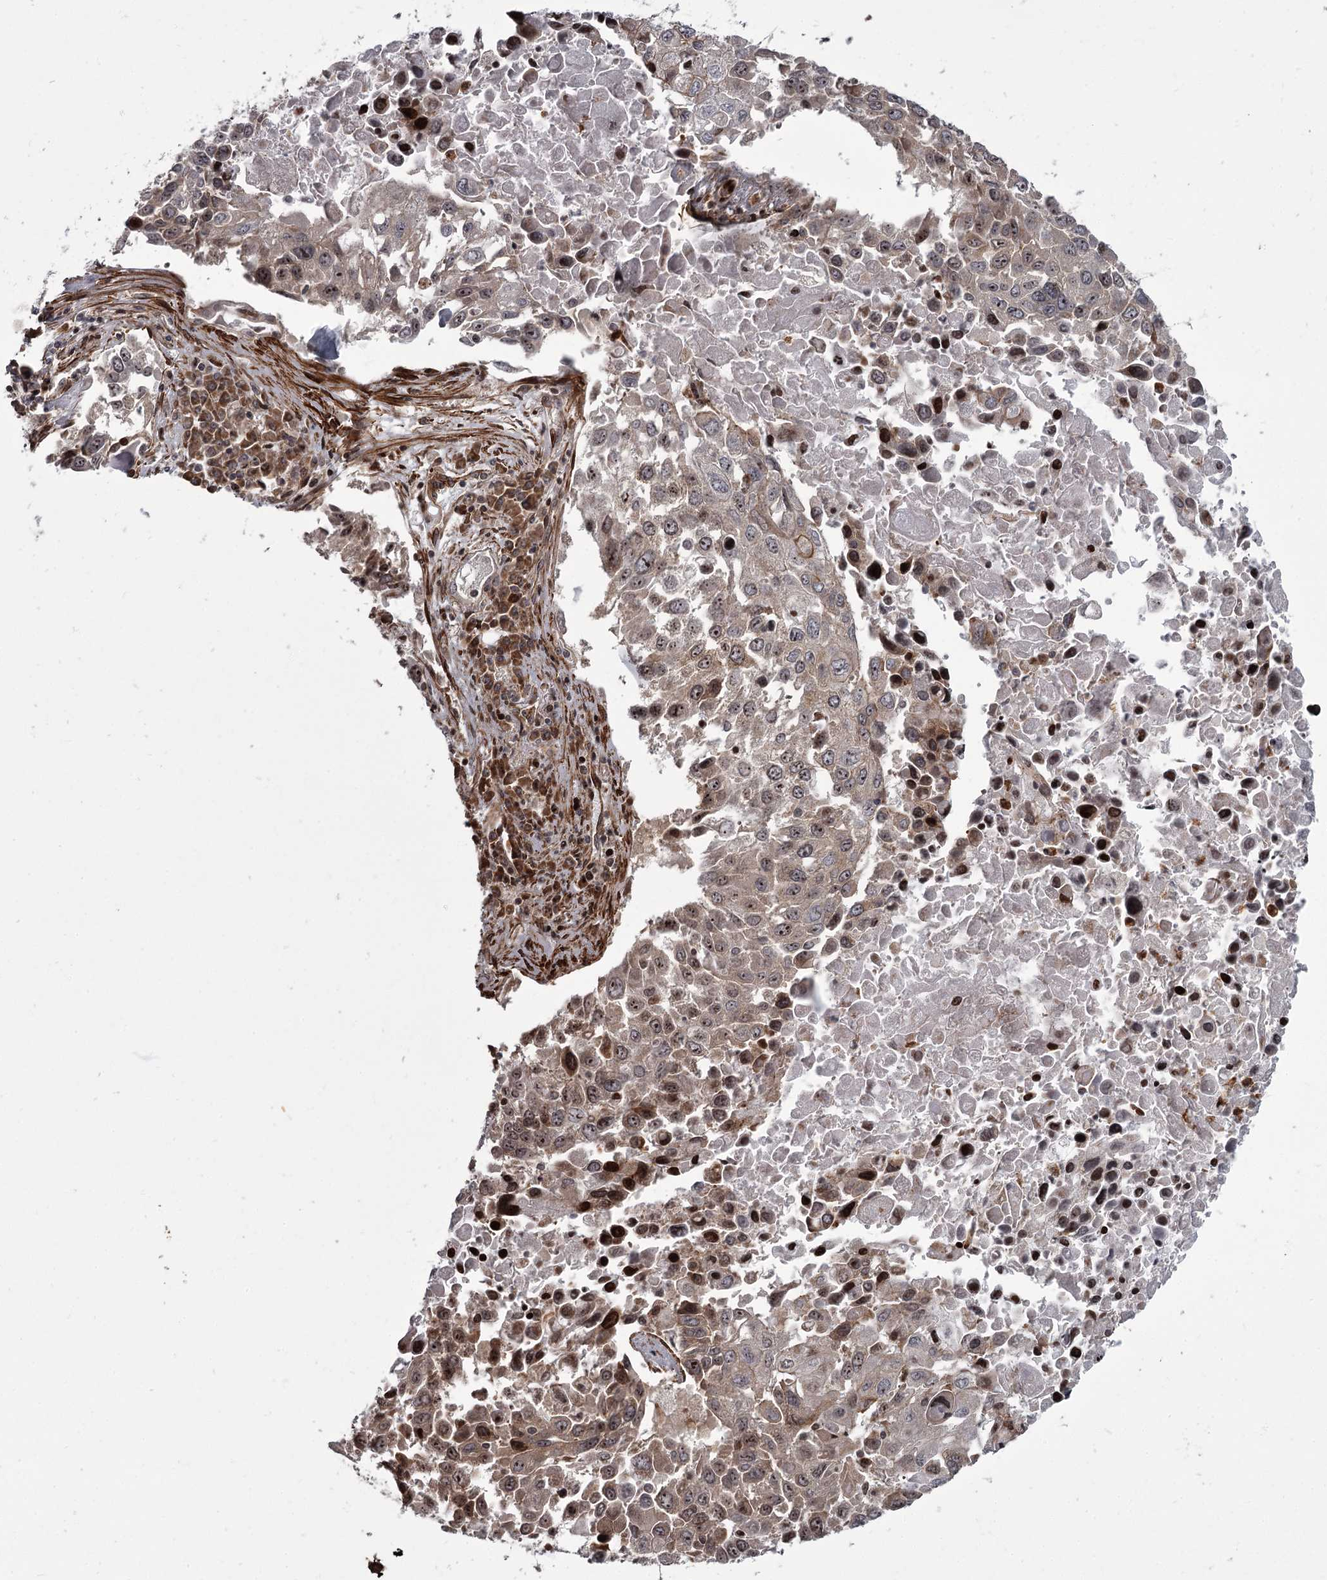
{"staining": {"intensity": "moderate", "quantity": "25%-75%", "location": "cytoplasmic/membranous,nuclear"}, "tissue": "lung cancer", "cell_type": "Tumor cells", "image_type": "cancer", "snomed": [{"axis": "morphology", "description": "Squamous cell carcinoma, NOS"}, {"axis": "topography", "description": "Lung"}], "caption": "This is a photomicrograph of immunohistochemistry staining of lung squamous cell carcinoma, which shows moderate positivity in the cytoplasmic/membranous and nuclear of tumor cells.", "gene": "THAP9", "patient": {"sex": "male", "age": 65}}